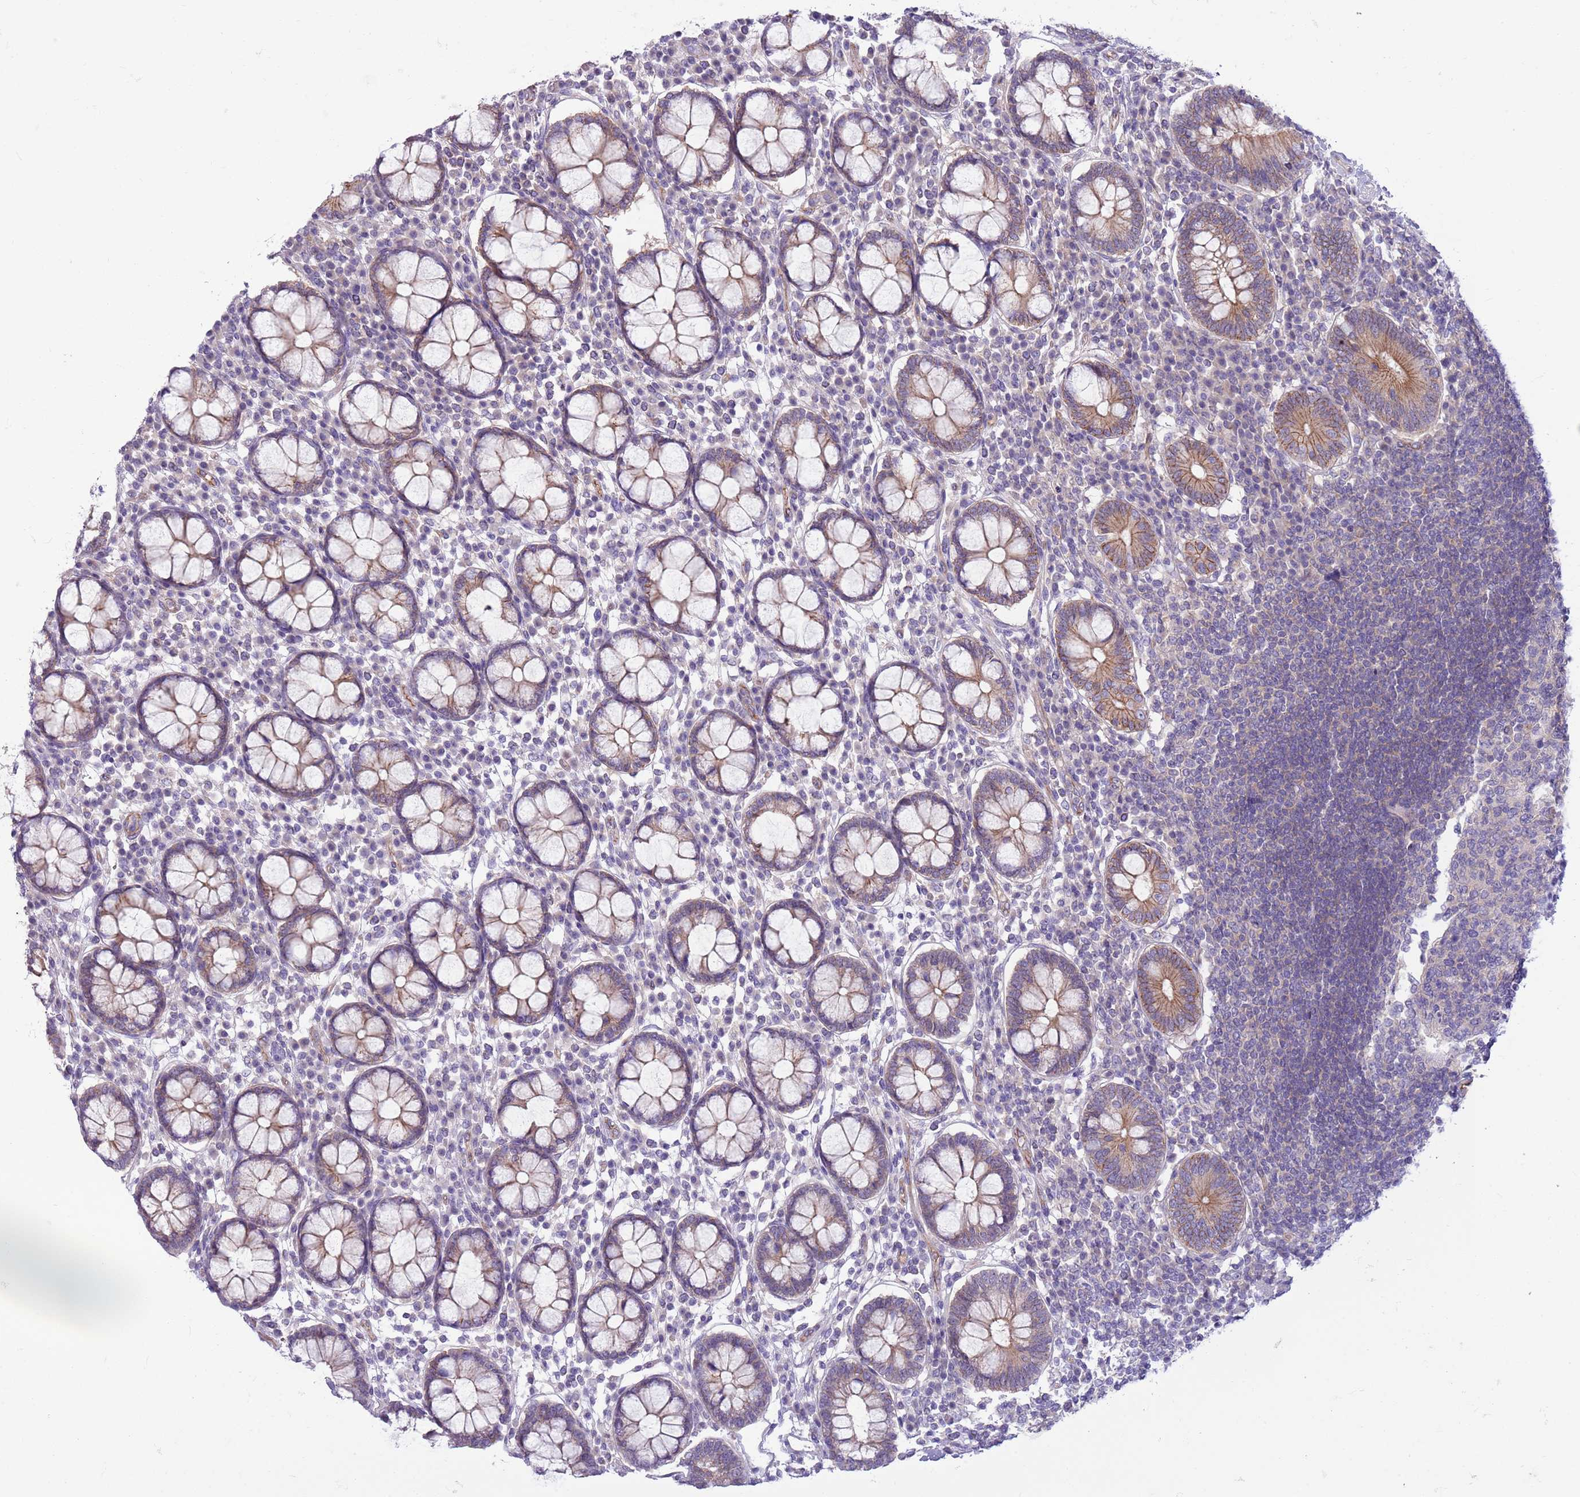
{"staining": {"intensity": "moderate", "quantity": ">75%", "location": "cytoplasmic/membranous"}, "tissue": "colon", "cell_type": "Endothelial cells", "image_type": "normal", "snomed": [{"axis": "morphology", "description": "Normal tissue, NOS"}, {"axis": "topography", "description": "Colon"}], "caption": "Immunohistochemical staining of unremarkable human colon reveals medium levels of moderate cytoplasmic/membranous expression in approximately >75% of endothelial cells.", "gene": "PARP8", "patient": {"sex": "female", "age": 79}}